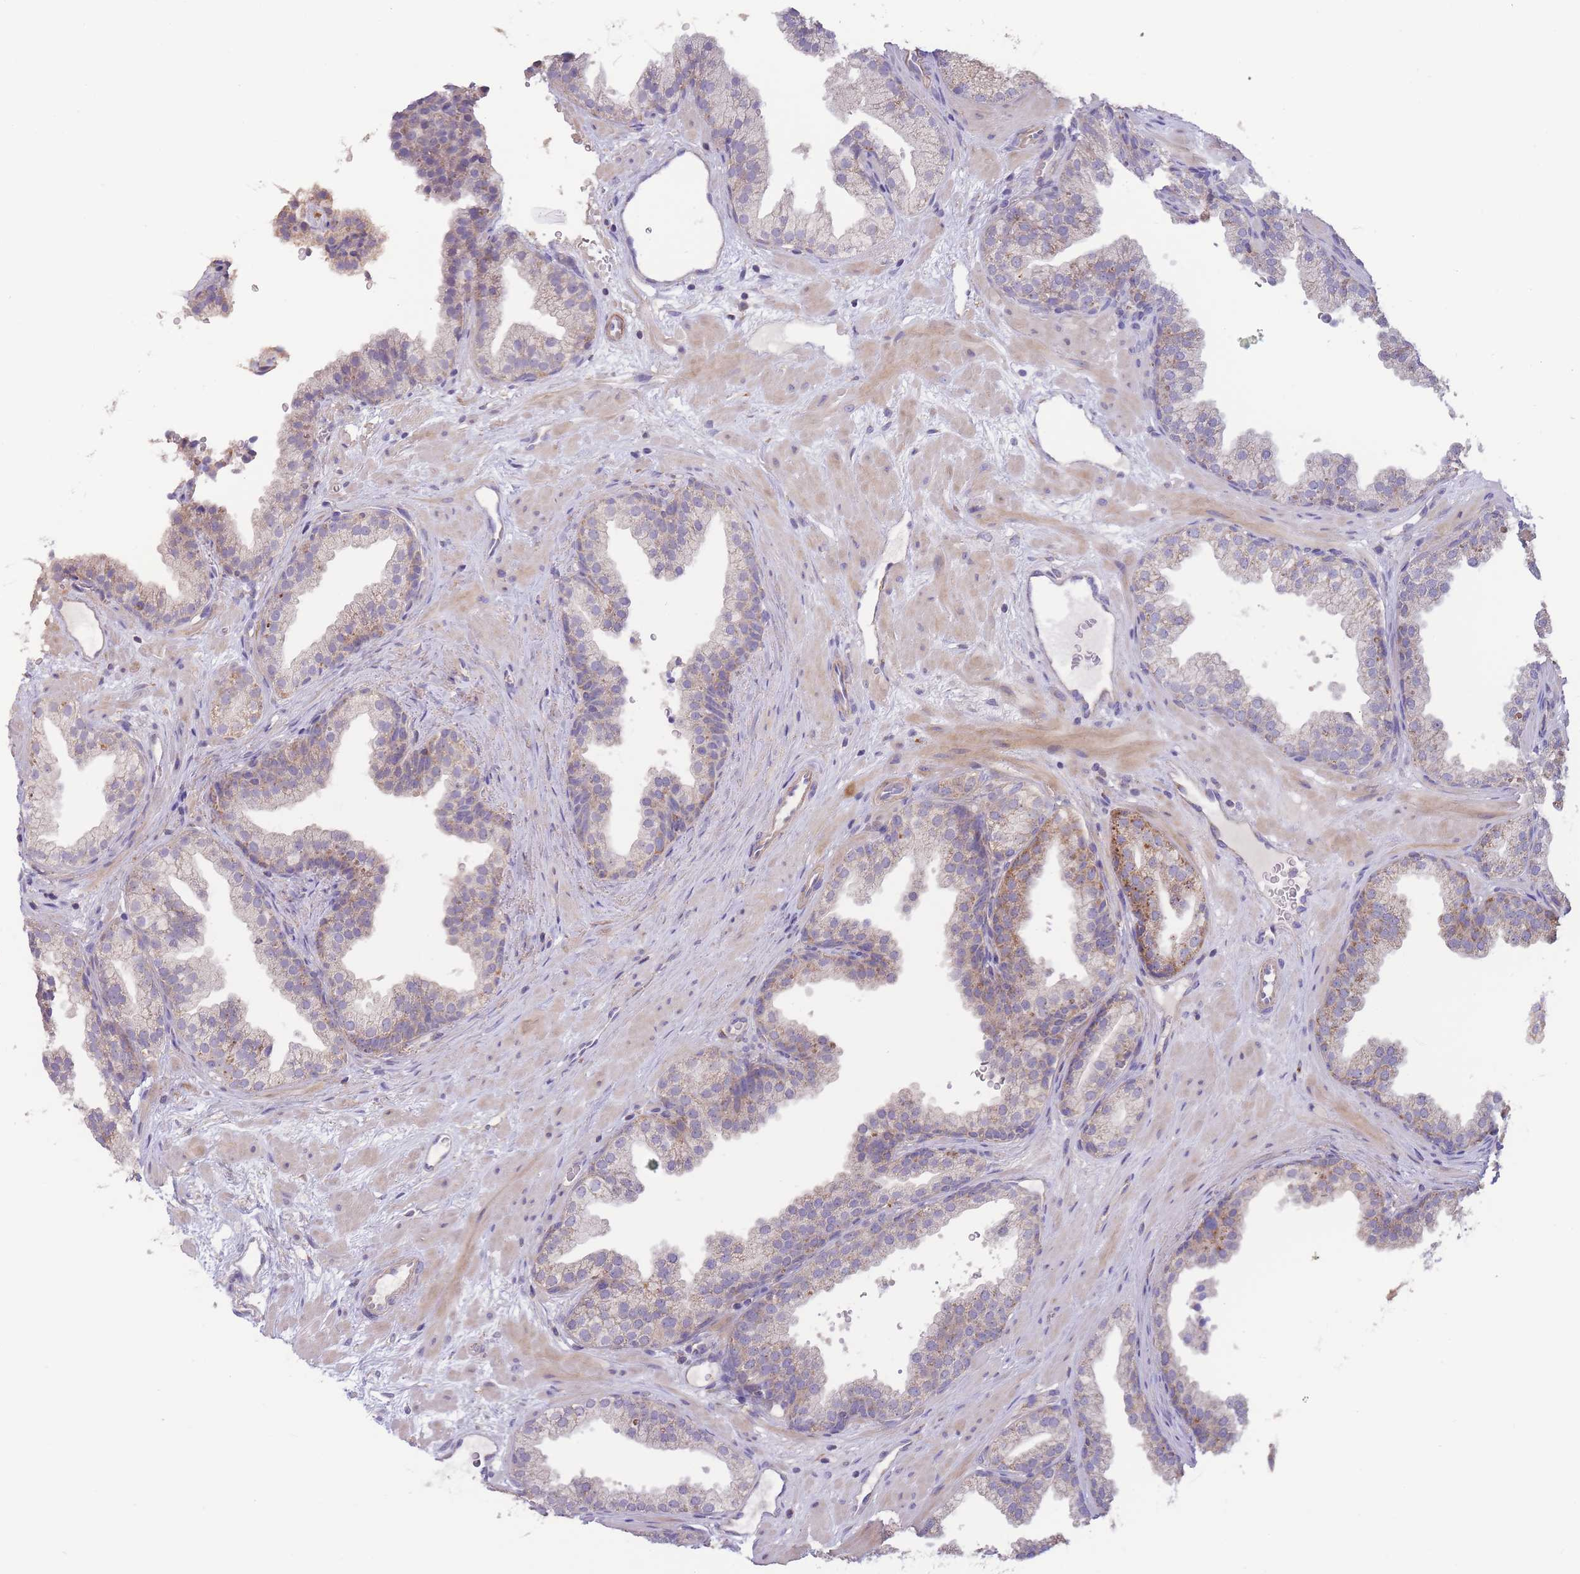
{"staining": {"intensity": "moderate", "quantity": "<25%", "location": "cytoplasmic/membranous"}, "tissue": "prostate", "cell_type": "Glandular cells", "image_type": "normal", "snomed": [{"axis": "morphology", "description": "Normal tissue, NOS"}, {"axis": "topography", "description": "Prostate"}], "caption": "The photomicrograph reveals immunohistochemical staining of normal prostate. There is moderate cytoplasmic/membranous positivity is identified in about <25% of glandular cells.", "gene": "SLC25A42", "patient": {"sex": "male", "age": 37}}